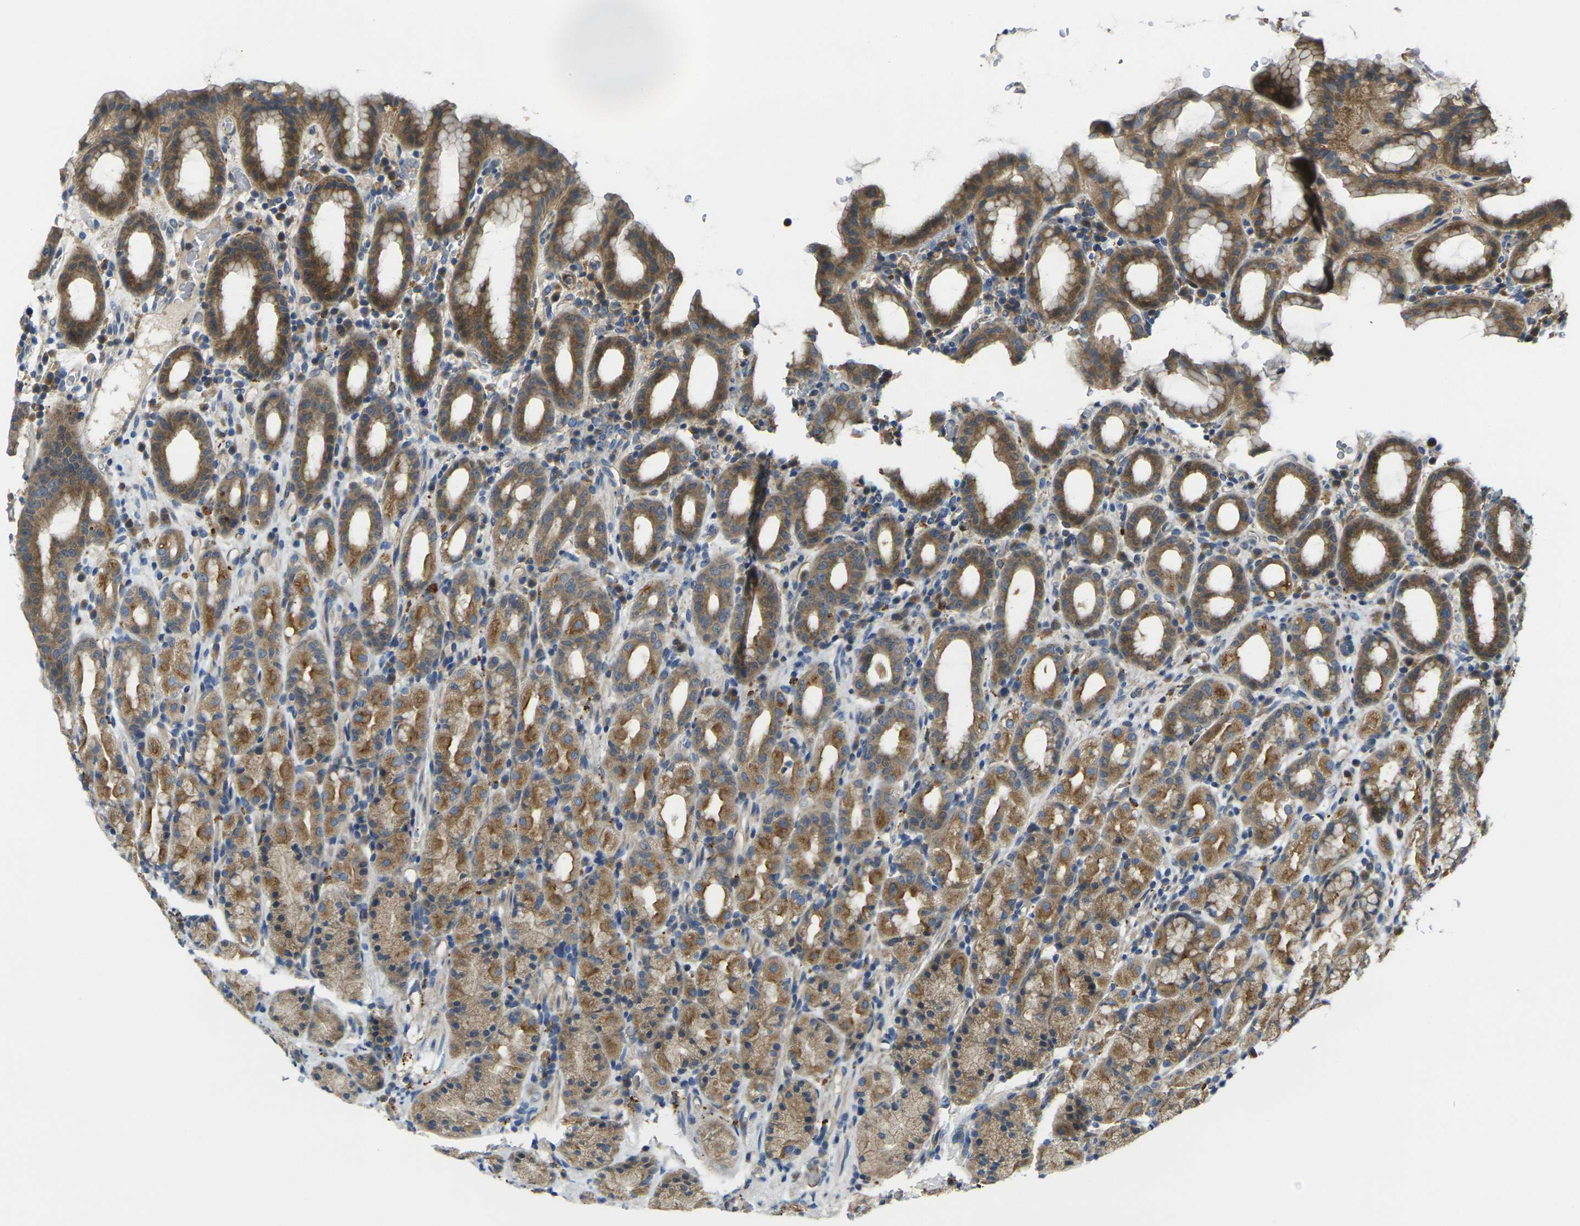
{"staining": {"intensity": "moderate", "quantity": ">75%", "location": "cytoplasmic/membranous"}, "tissue": "stomach", "cell_type": "Glandular cells", "image_type": "normal", "snomed": [{"axis": "morphology", "description": "Normal tissue, NOS"}, {"axis": "topography", "description": "Stomach, upper"}], "caption": "Stomach stained with a brown dye displays moderate cytoplasmic/membranous positive positivity in approximately >75% of glandular cells.", "gene": "FZD1", "patient": {"sex": "male", "age": 68}}